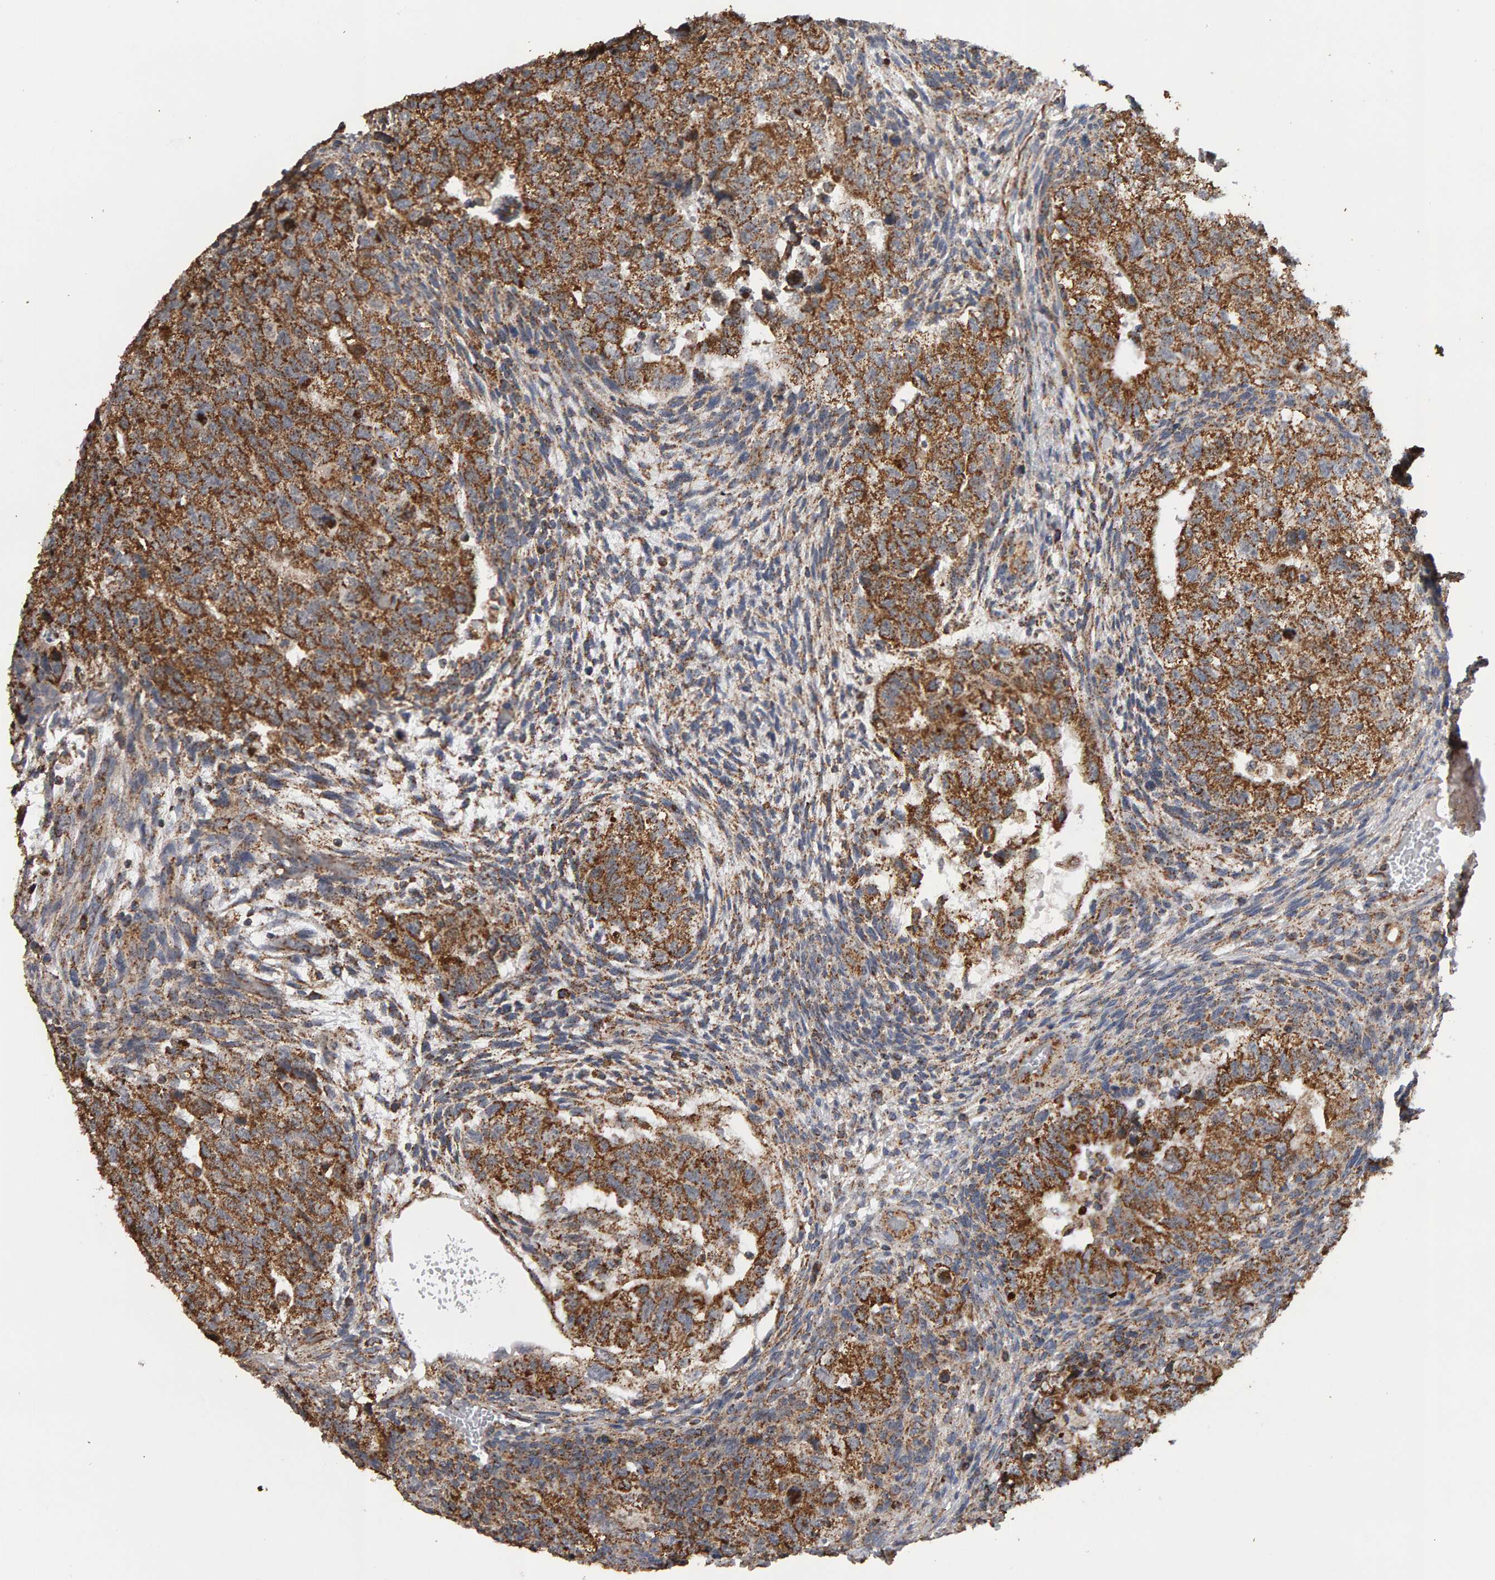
{"staining": {"intensity": "strong", "quantity": "25%-75%", "location": "cytoplasmic/membranous"}, "tissue": "testis cancer", "cell_type": "Tumor cells", "image_type": "cancer", "snomed": [{"axis": "morphology", "description": "Carcinoma, Embryonal, NOS"}, {"axis": "topography", "description": "Testis"}], "caption": "Embryonal carcinoma (testis) stained with DAB IHC displays high levels of strong cytoplasmic/membranous positivity in approximately 25%-75% of tumor cells.", "gene": "TOM1L1", "patient": {"sex": "male", "age": 36}}